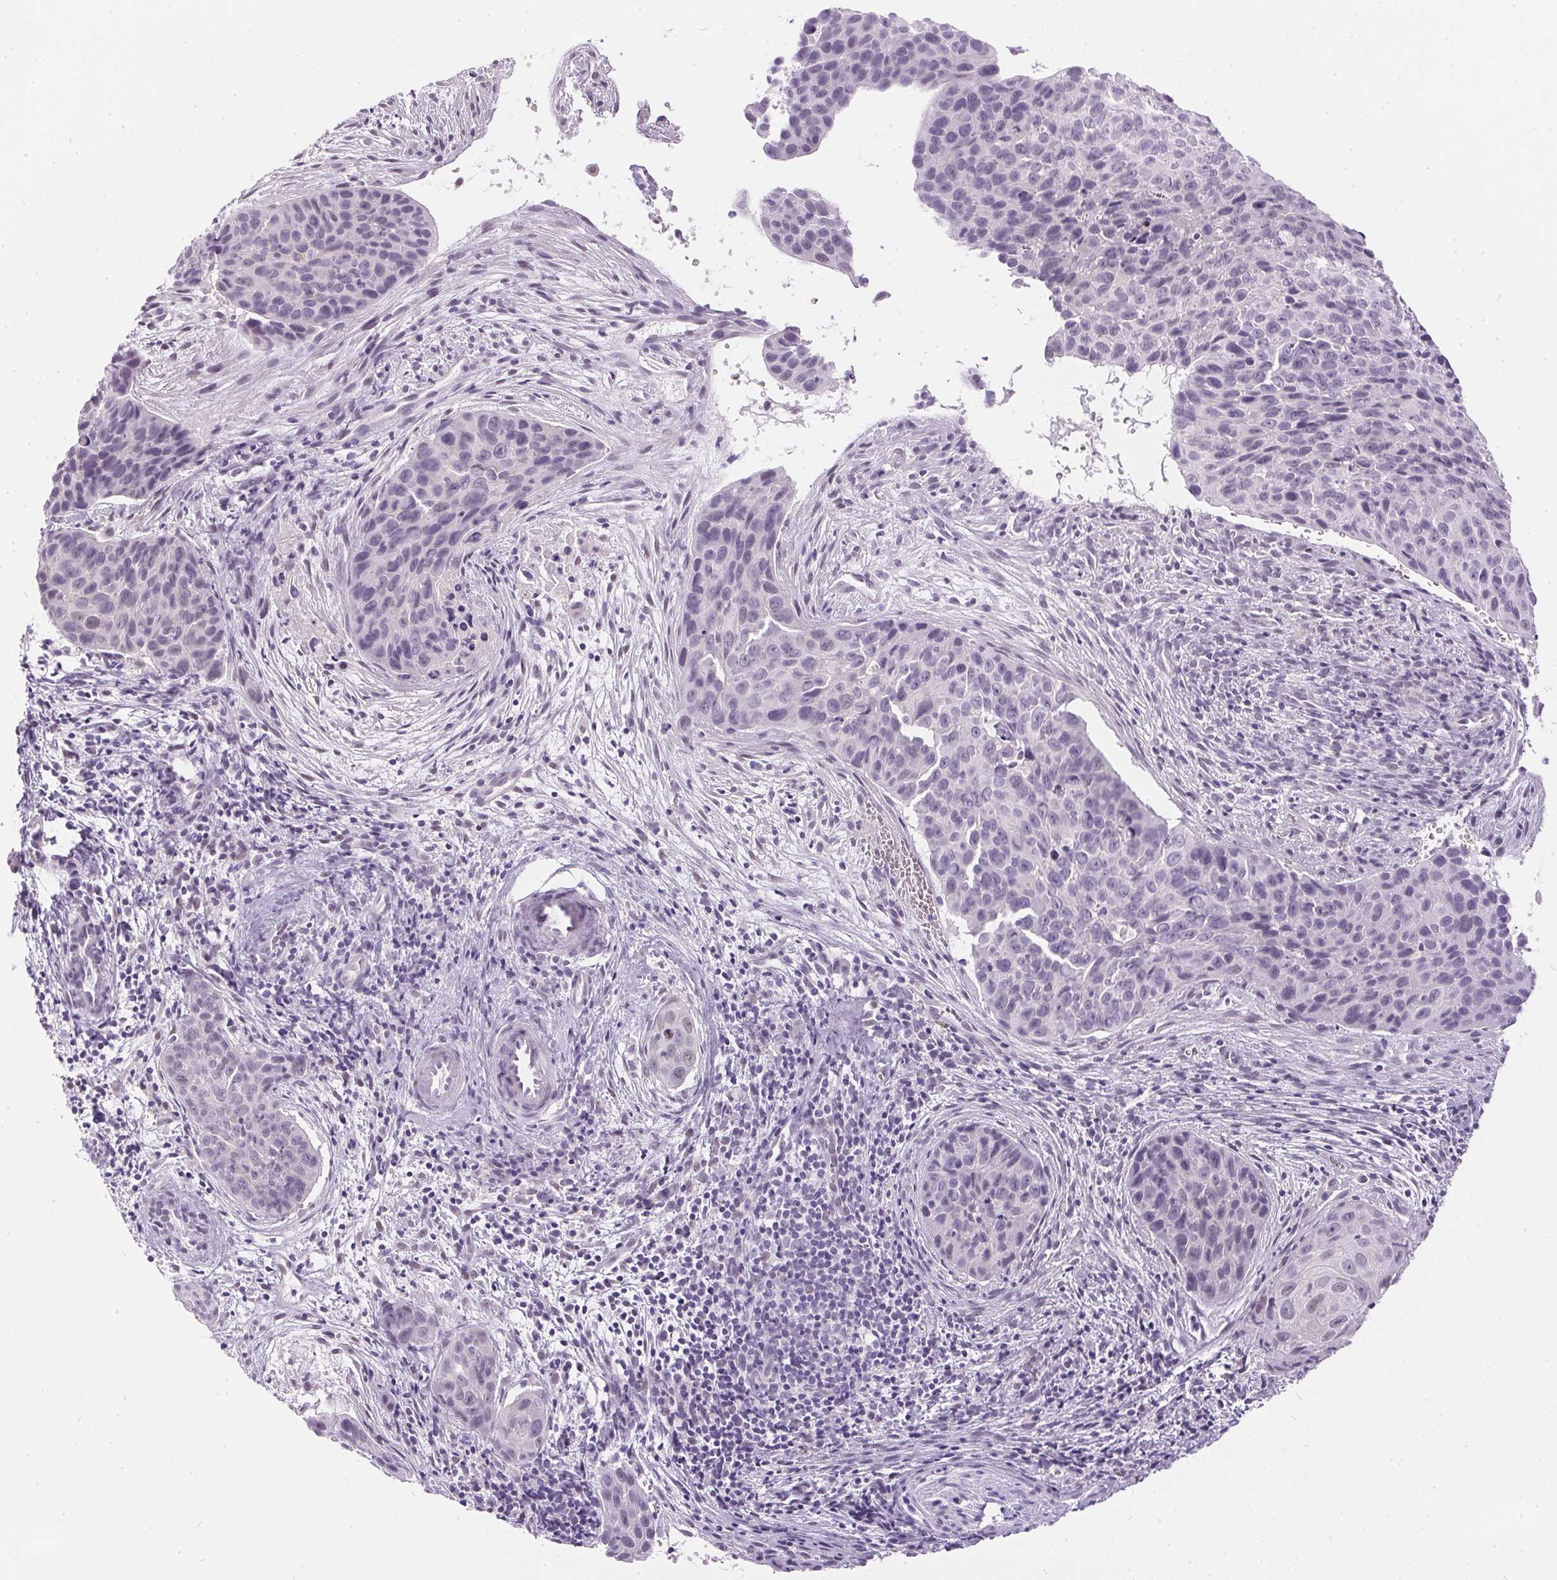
{"staining": {"intensity": "negative", "quantity": "none", "location": "none"}, "tissue": "cervical cancer", "cell_type": "Tumor cells", "image_type": "cancer", "snomed": [{"axis": "morphology", "description": "Squamous cell carcinoma, NOS"}, {"axis": "topography", "description": "Cervix"}], "caption": "DAB (3,3'-diaminobenzidine) immunohistochemical staining of cervical cancer reveals no significant staining in tumor cells. (Stains: DAB immunohistochemistry (IHC) with hematoxylin counter stain, Microscopy: brightfield microscopy at high magnification).", "gene": "GBP6", "patient": {"sex": "female", "age": 35}}